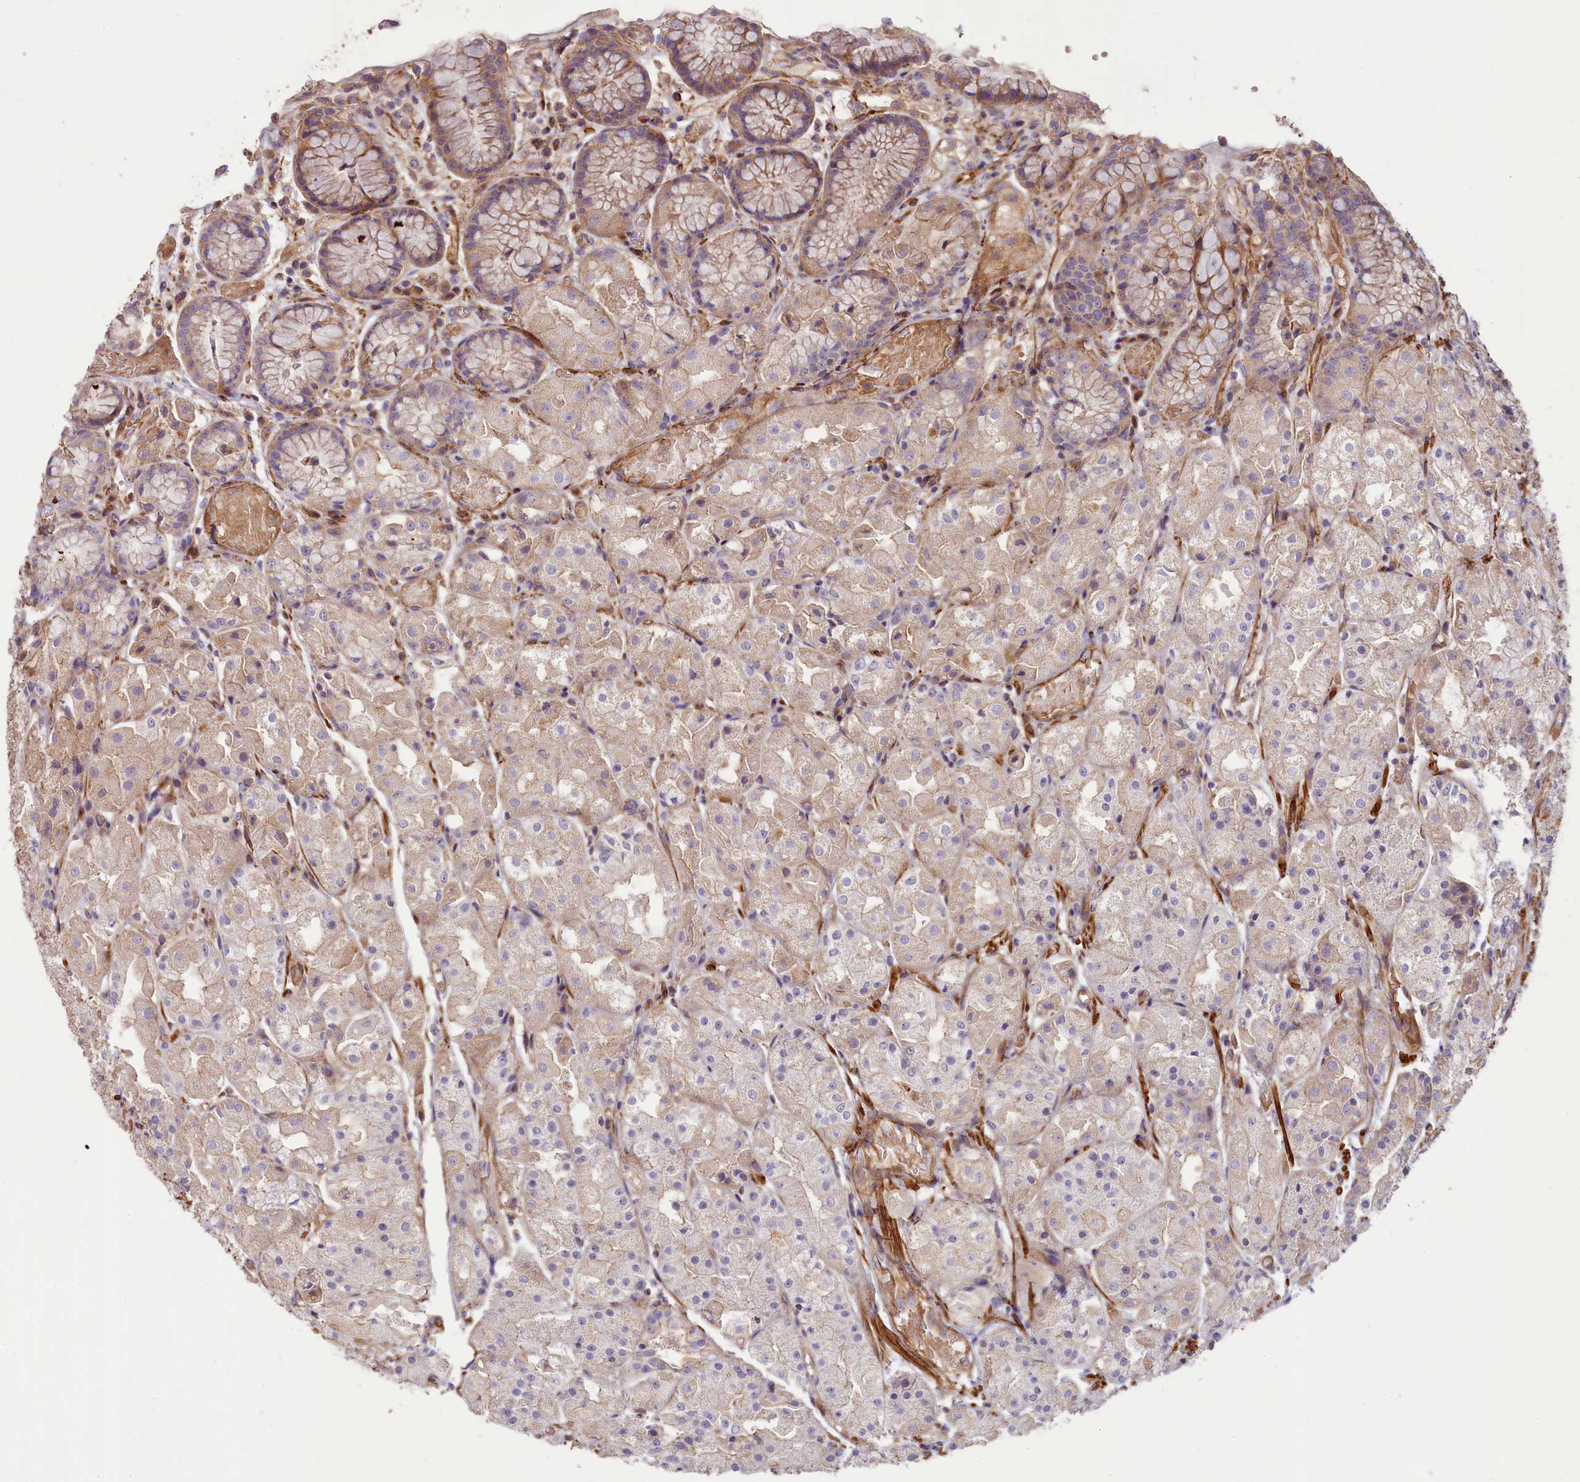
{"staining": {"intensity": "moderate", "quantity": "25%-75%", "location": "cytoplasmic/membranous"}, "tissue": "stomach", "cell_type": "Glandular cells", "image_type": "normal", "snomed": [{"axis": "morphology", "description": "Normal tissue, NOS"}, {"axis": "topography", "description": "Stomach, upper"}], "caption": "DAB immunohistochemical staining of benign stomach exhibits moderate cytoplasmic/membranous protein expression in about 25%-75% of glandular cells. (brown staining indicates protein expression, while blue staining denotes nuclei).", "gene": "FUZ", "patient": {"sex": "male", "age": 72}}